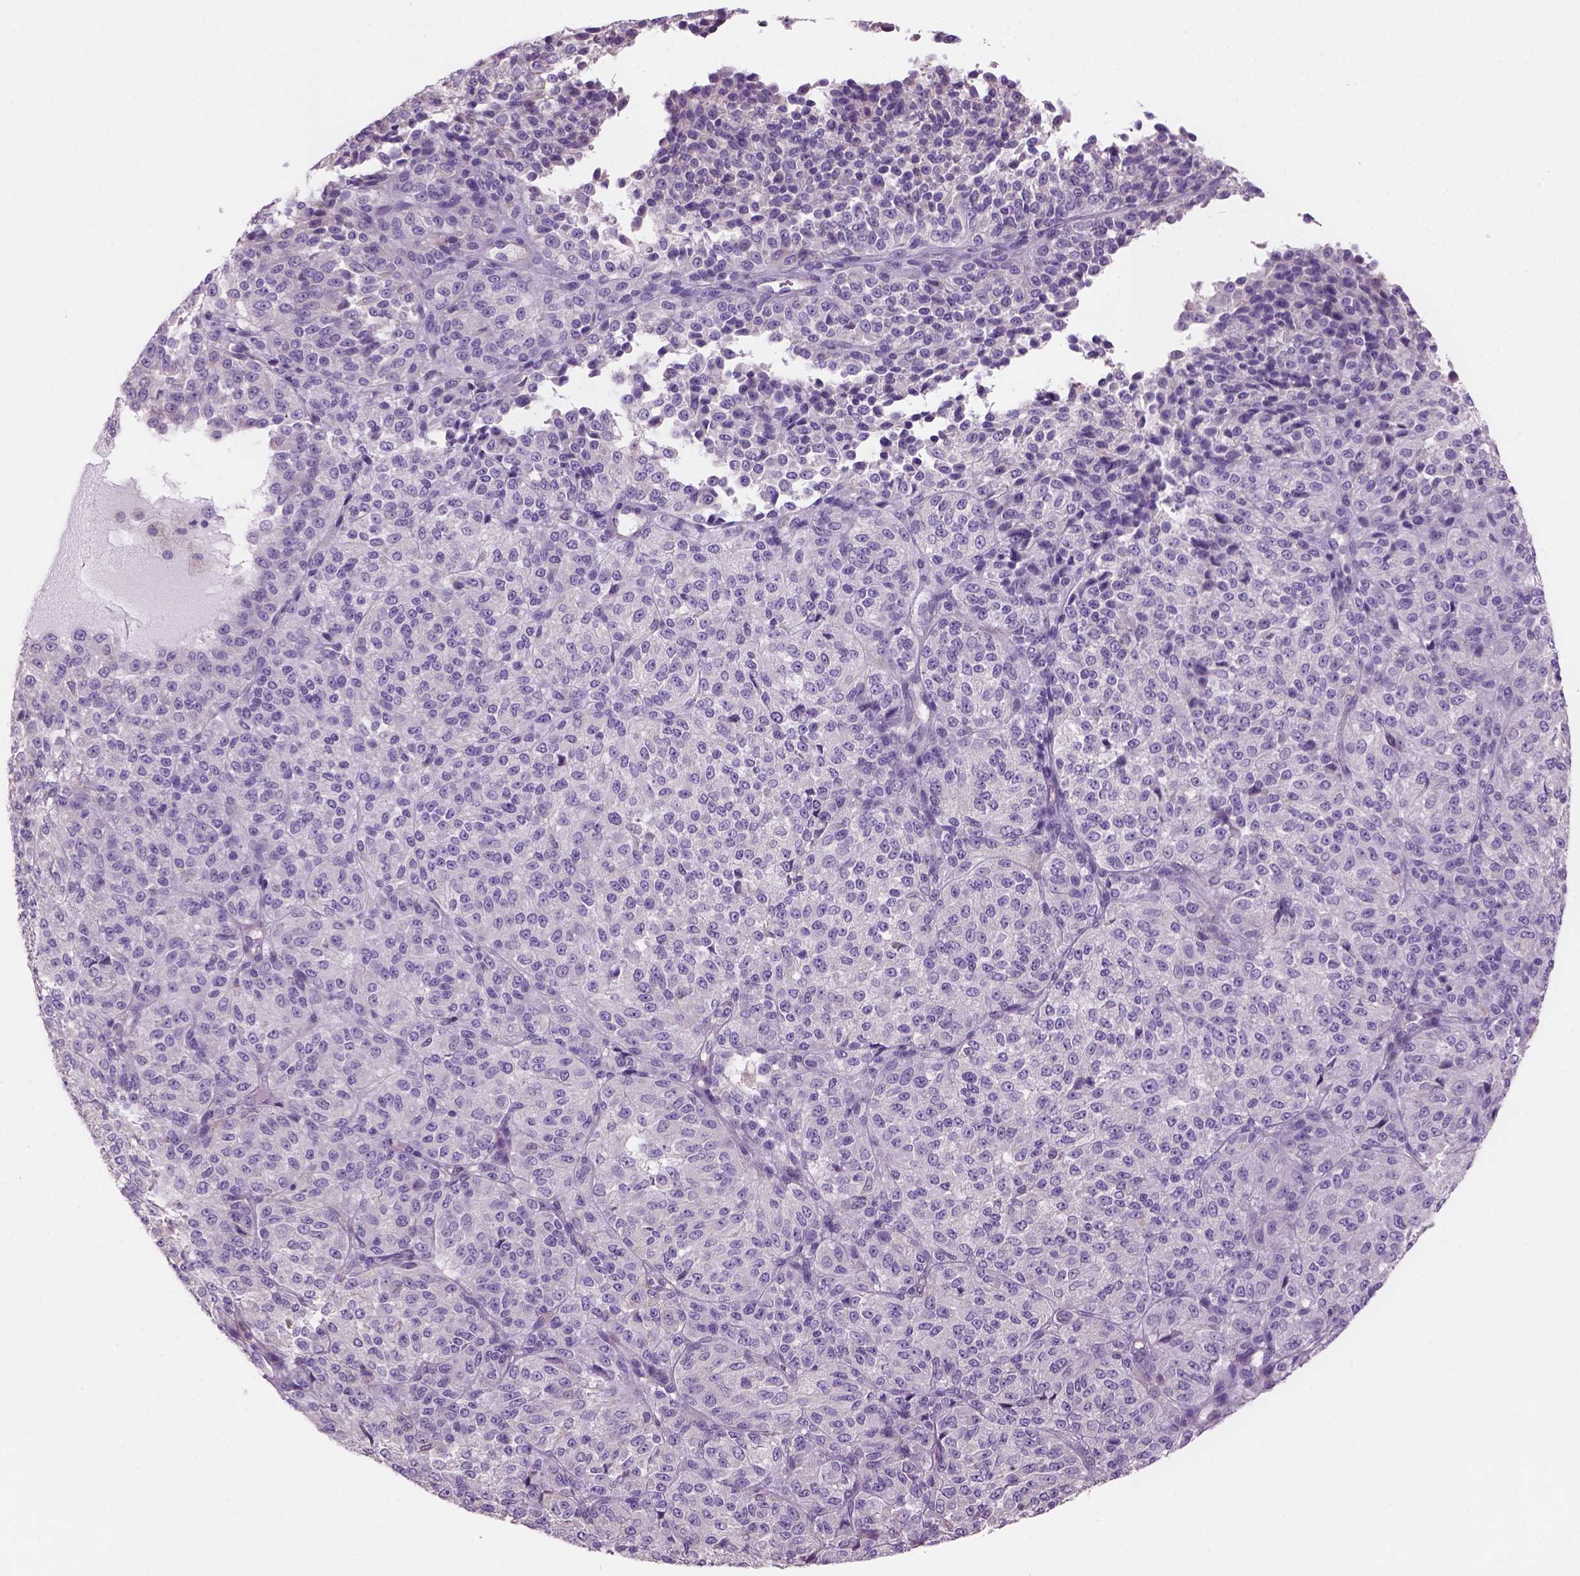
{"staining": {"intensity": "negative", "quantity": "none", "location": "none"}, "tissue": "melanoma", "cell_type": "Tumor cells", "image_type": "cancer", "snomed": [{"axis": "morphology", "description": "Malignant melanoma, Metastatic site"}, {"axis": "topography", "description": "Brain"}], "caption": "A micrograph of human melanoma is negative for staining in tumor cells.", "gene": "CD84", "patient": {"sex": "female", "age": 56}}